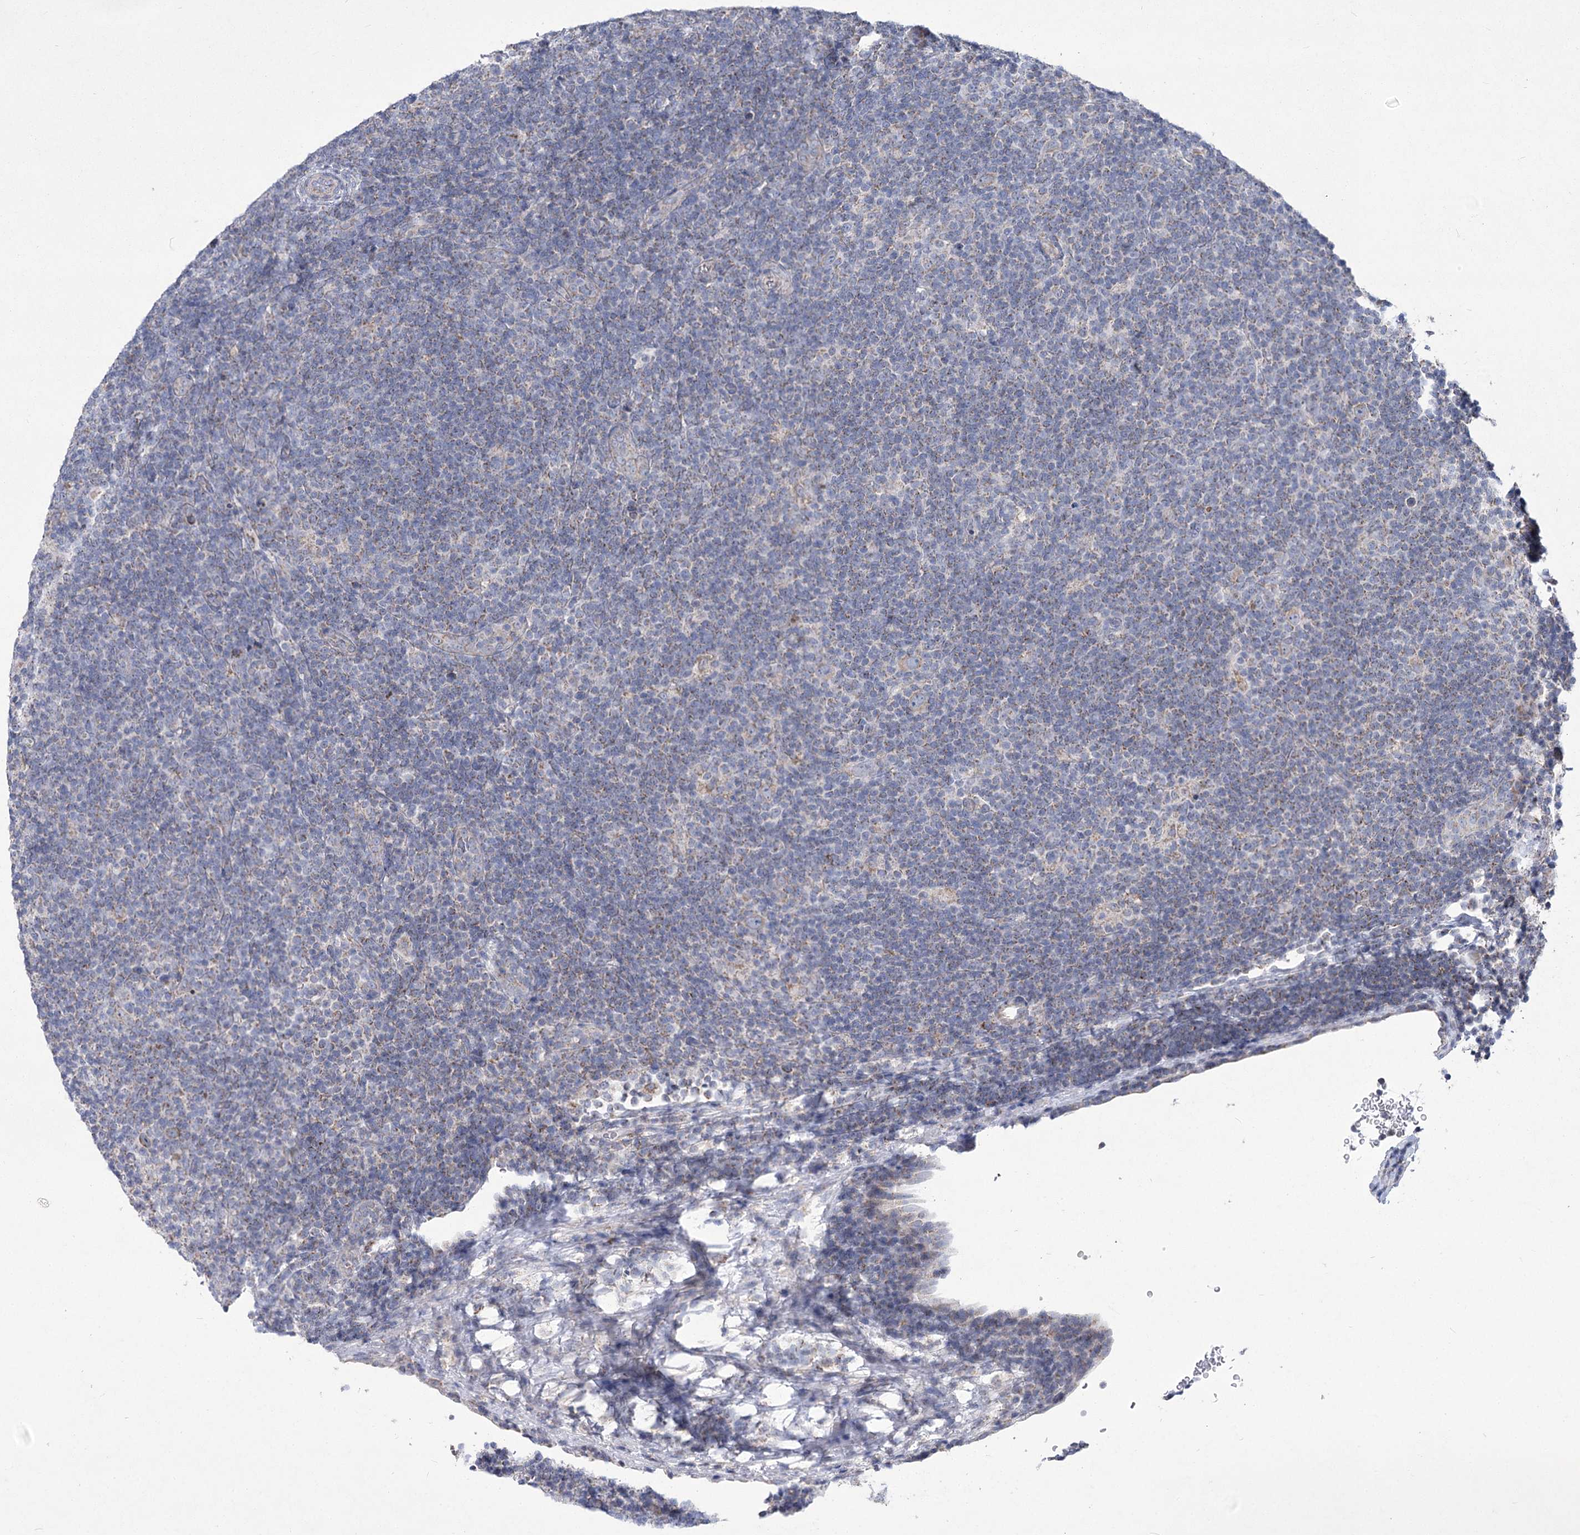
{"staining": {"intensity": "weak", "quantity": "<25%", "location": "cytoplasmic/membranous"}, "tissue": "lymphoma", "cell_type": "Tumor cells", "image_type": "cancer", "snomed": [{"axis": "morphology", "description": "Hodgkin's disease, NOS"}, {"axis": "topography", "description": "Lymph node"}], "caption": "Tumor cells are negative for protein expression in human lymphoma.", "gene": "PDHB", "patient": {"sex": "female", "age": 57}}